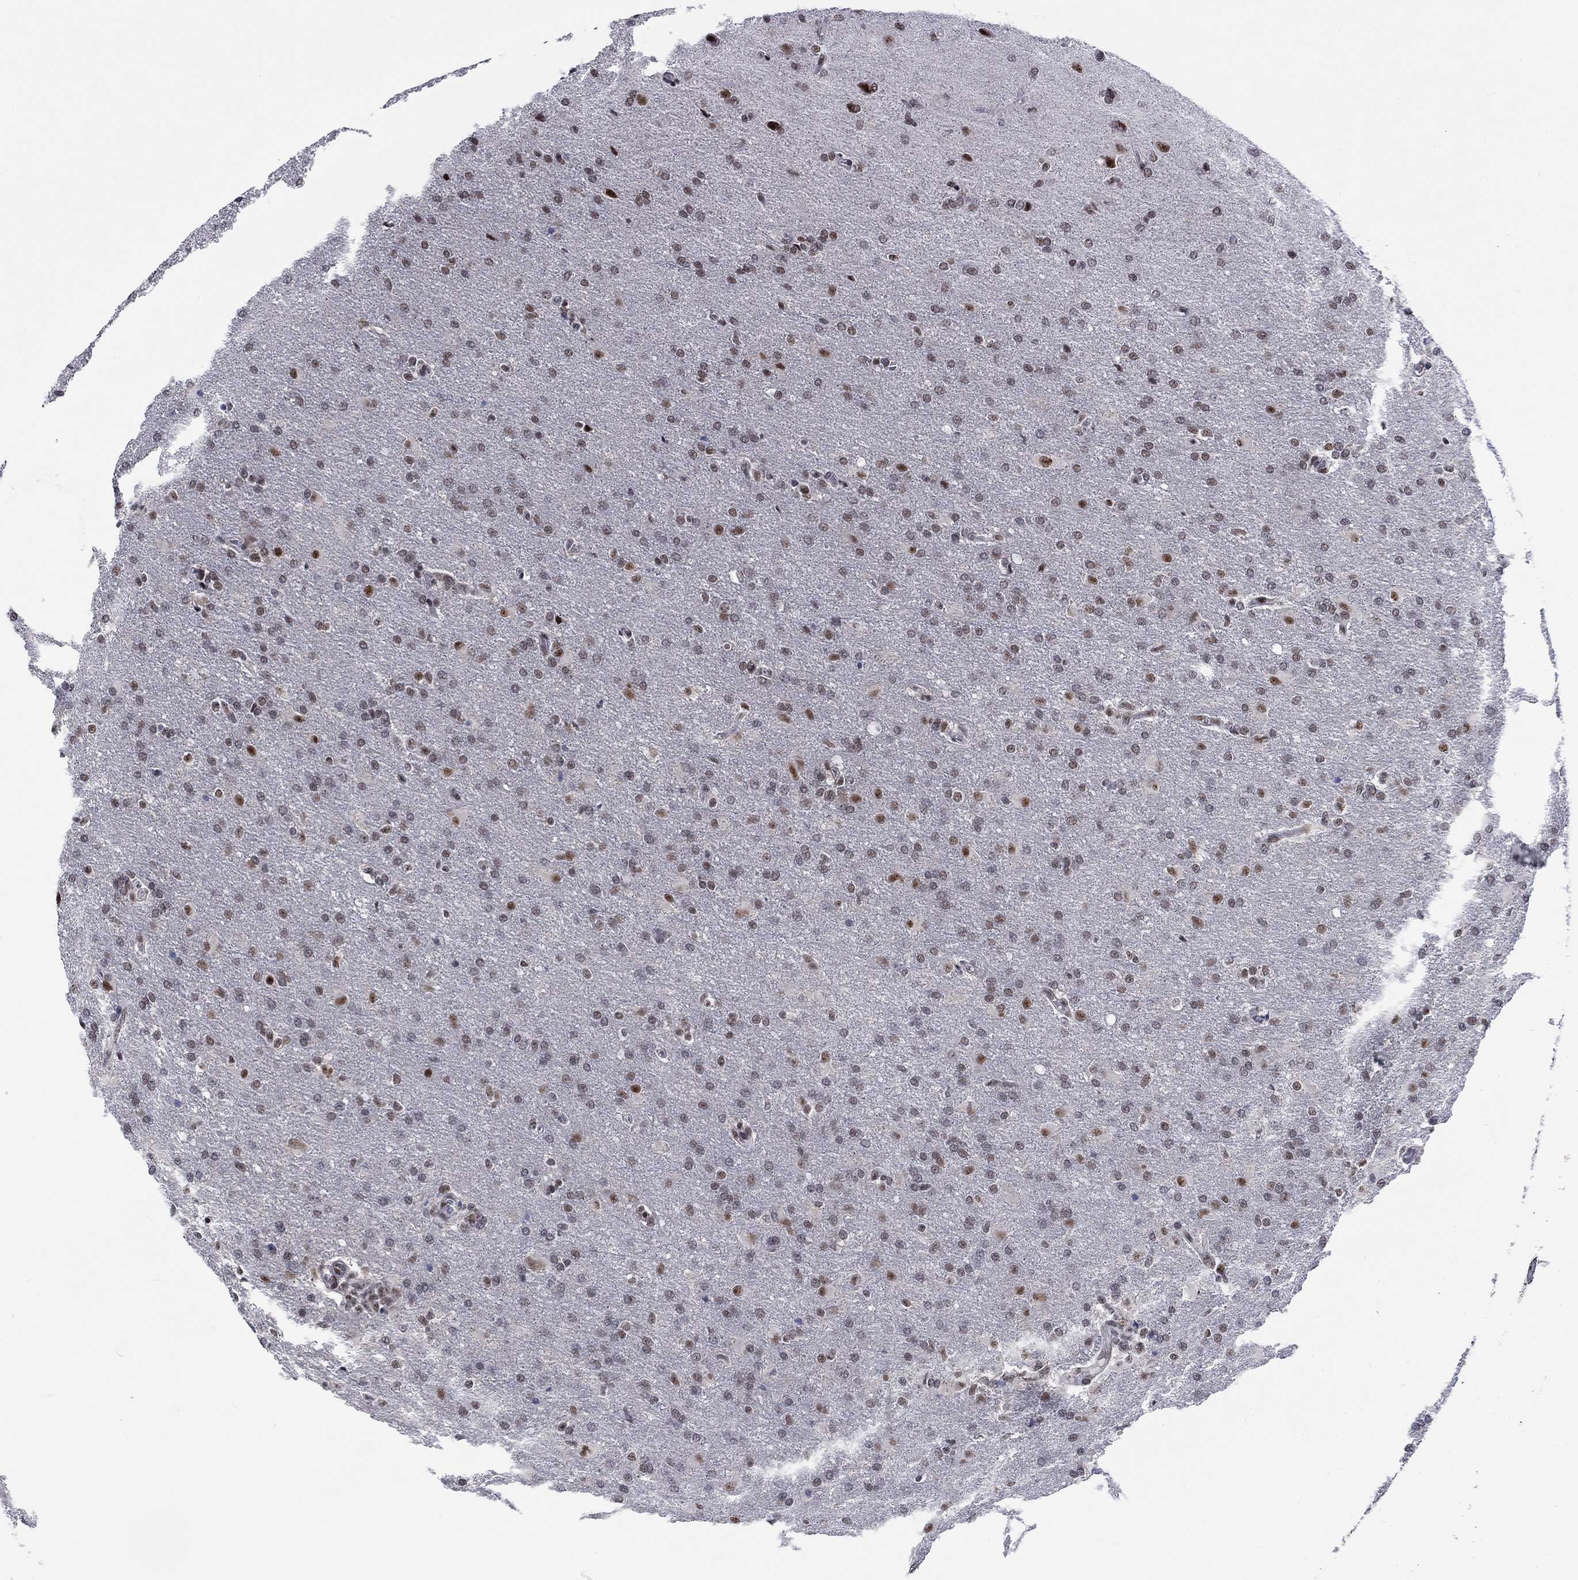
{"staining": {"intensity": "moderate", "quantity": "25%-75%", "location": "nuclear"}, "tissue": "glioma", "cell_type": "Tumor cells", "image_type": "cancer", "snomed": [{"axis": "morphology", "description": "Glioma, malignant, High grade"}, {"axis": "topography", "description": "Brain"}], "caption": "Immunohistochemical staining of human malignant glioma (high-grade) displays medium levels of moderate nuclear expression in about 25%-75% of tumor cells.", "gene": "FYTTD1", "patient": {"sex": "male", "age": 68}}